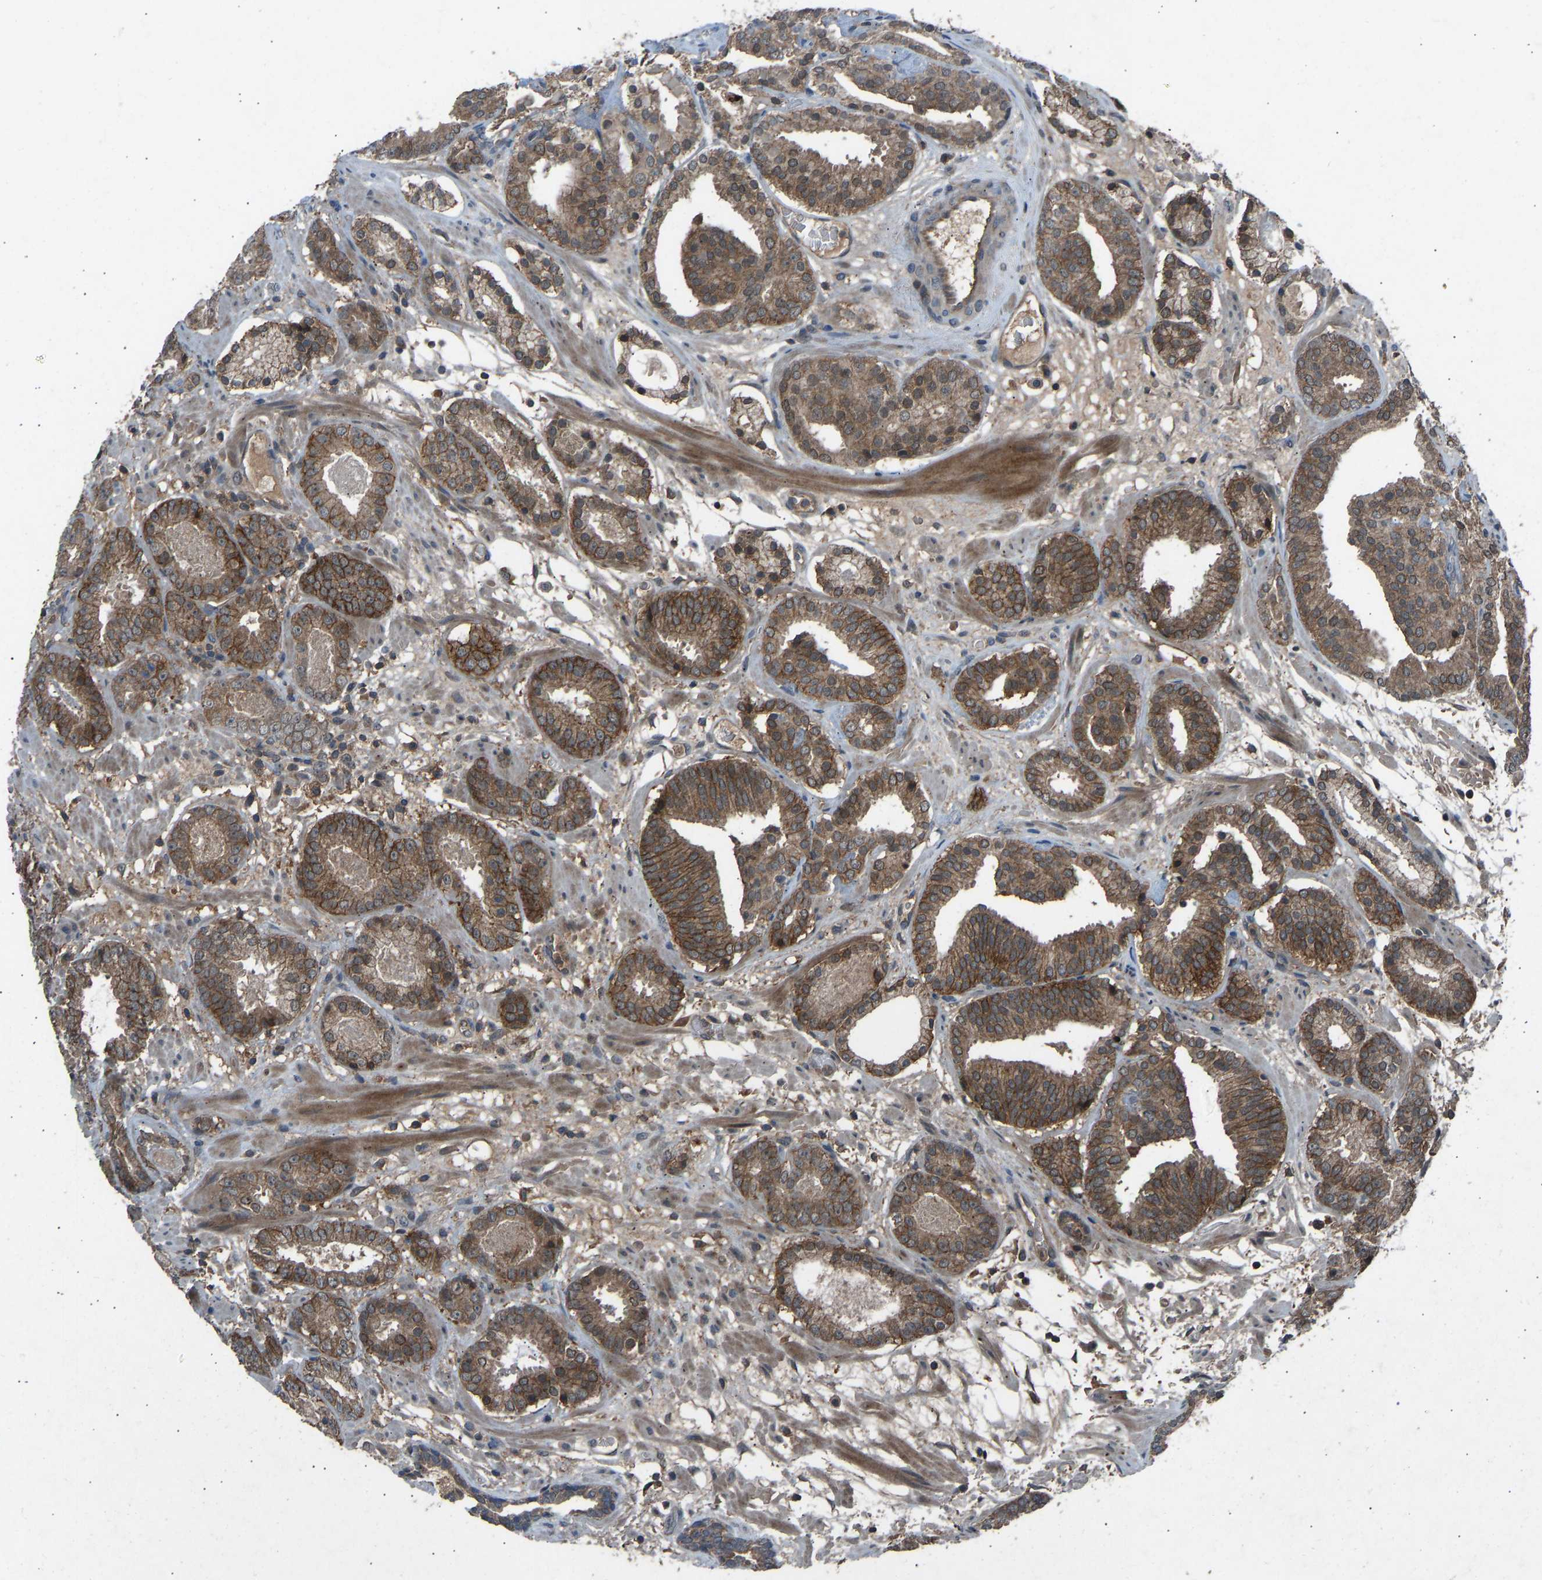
{"staining": {"intensity": "moderate", "quantity": ">75%", "location": "cytoplasmic/membranous"}, "tissue": "prostate cancer", "cell_type": "Tumor cells", "image_type": "cancer", "snomed": [{"axis": "morphology", "description": "Adenocarcinoma, Low grade"}, {"axis": "topography", "description": "Prostate"}], "caption": "Immunohistochemical staining of adenocarcinoma (low-grade) (prostate) exhibits medium levels of moderate cytoplasmic/membranous protein positivity in about >75% of tumor cells.", "gene": "SLC43A1", "patient": {"sex": "male", "age": 69}}